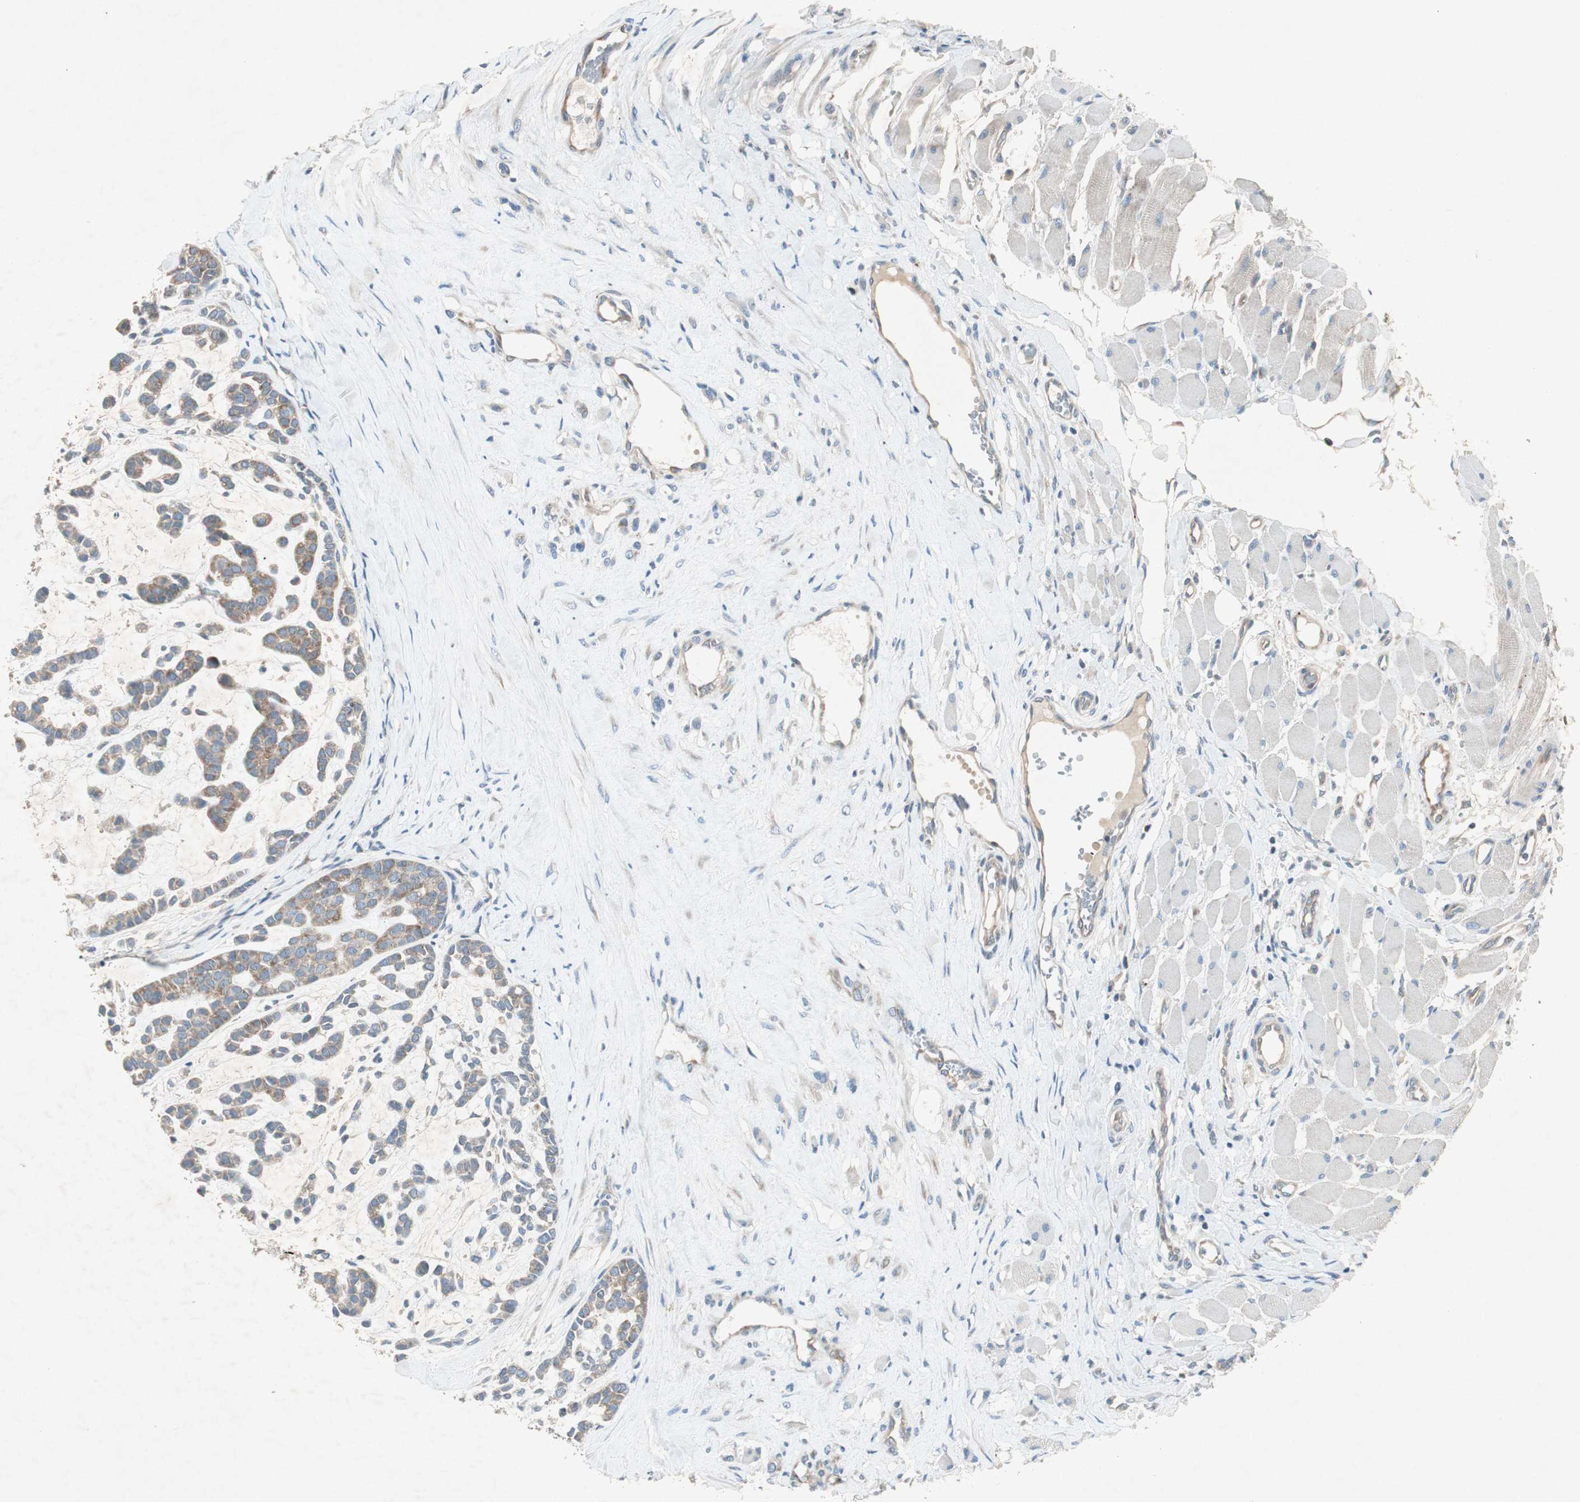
{"staining": {"intensity": "moderate", "quantity": ">75%", "location": "cytoplasmic/membranous"}, "tissue": "head and neck cancer", "cell_type": "Tumor cells", "image_type": "cancer", "snomed": [{"axis": "morphology", "description": "Adenocarcinoma, NOS"}, {"axis": "morphology", "description": "Adenoma, NOS"}, {"axis": "topography", "description": "Head-Neck"}], "caption": "Protein positivity by immunohistochemistry (IHC) displays moderate cytoplasmic/membranous expression in about >75% of tumor cells in head and neck adenoma.", "gene": "RPL23", "patient": {"sex": "female", "age": 55}}